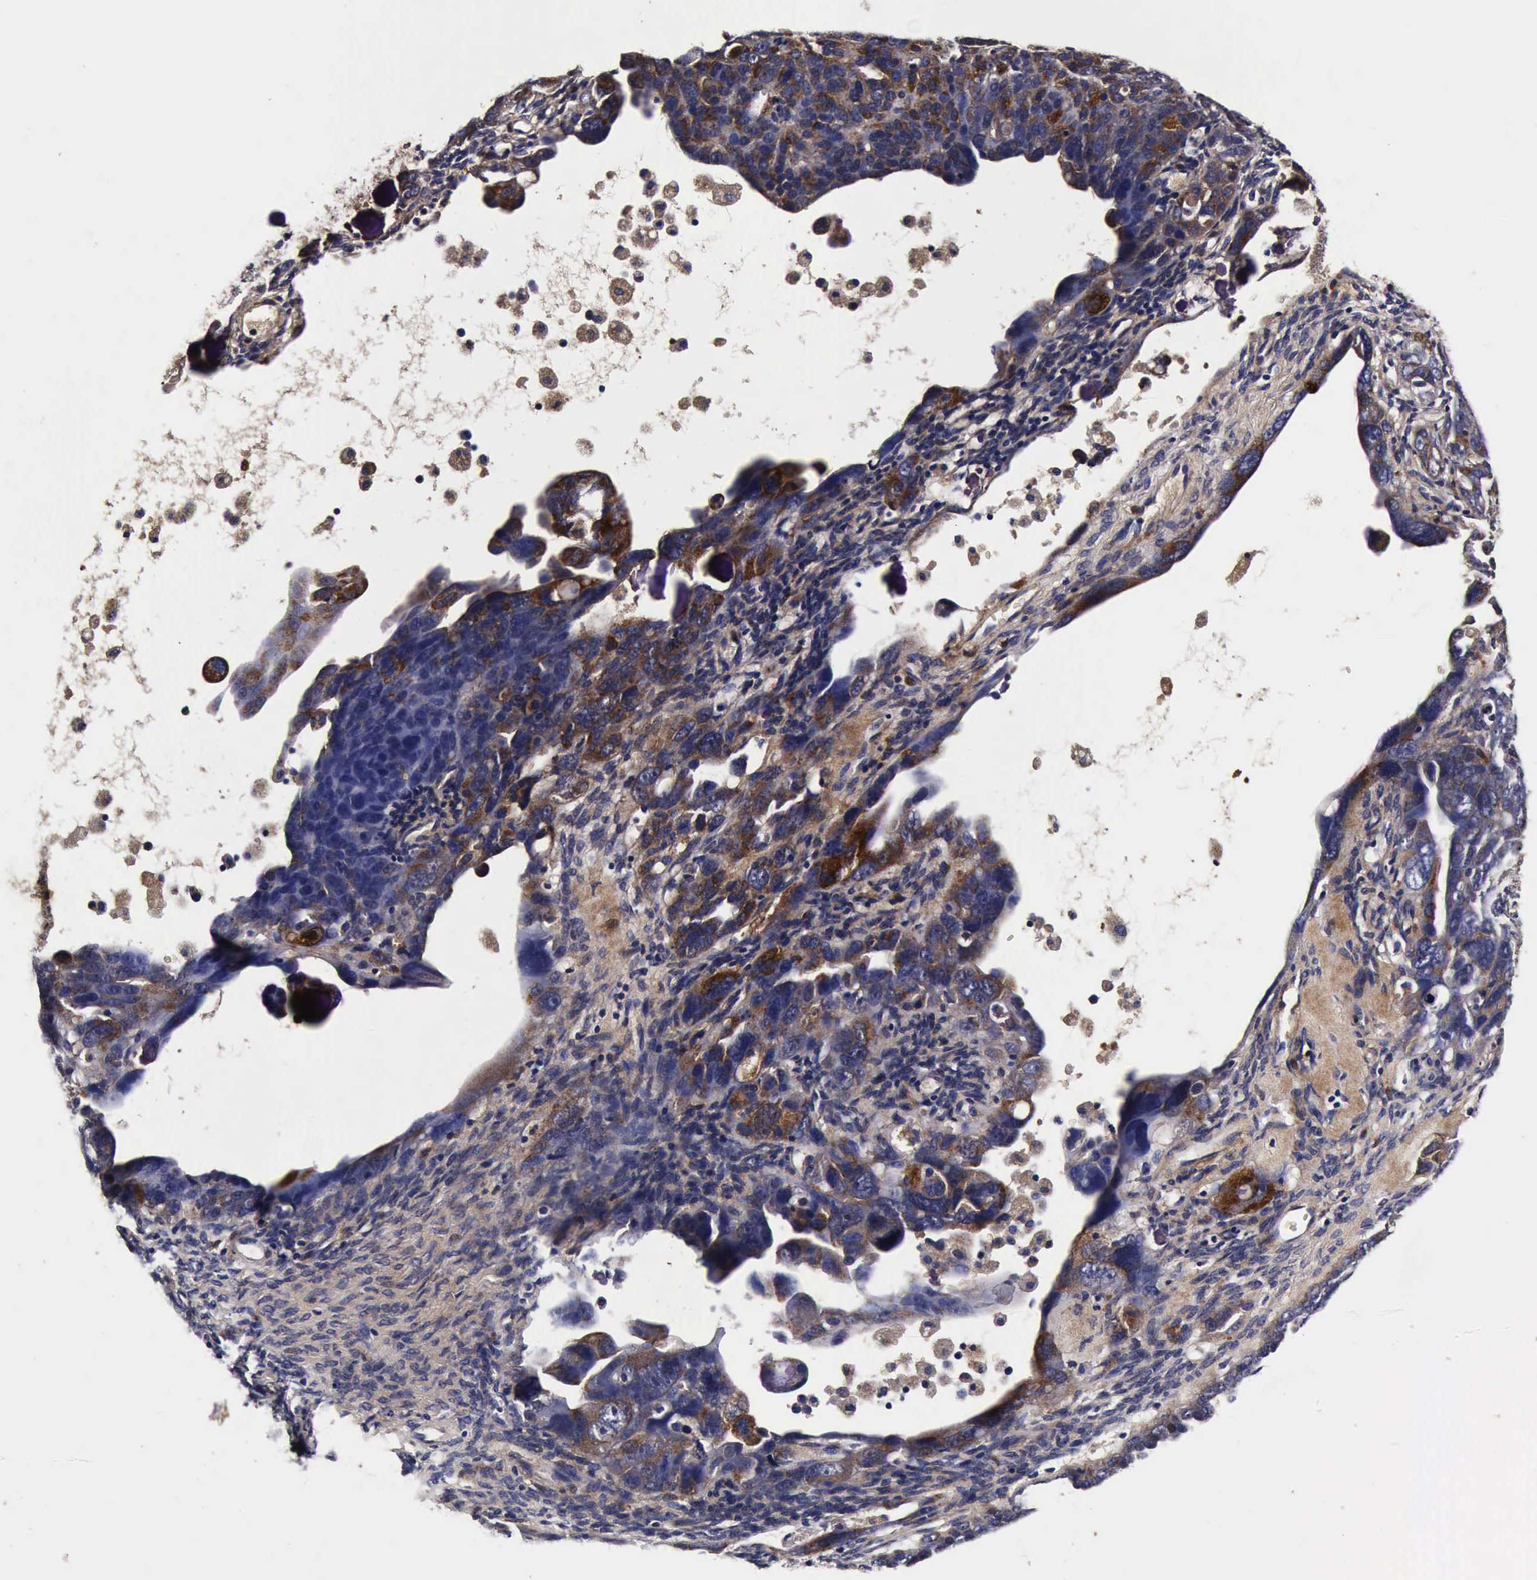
{"staining": {"intensity": "moderate", "quantity": ">75%", "location": "cytoplasmic/membranous"}, "tissue": "ovarian cancer", "cell_type": "Tumor cells", "image_type": "cancer", "snomed": [{"axis": "morphology", "description": "Cystadenocarcinoma, serous, NOS"}, {"axis": "topography", "description": "Ovary"}], "caption": "This is a photomicrograph of IHC staining of serous cystadenocarcinoma (ovarian), which shows moderate expression in the cytoplasmic/membranous of tumor cells.", "gene": "CST3", "patient": {"sex": "female", "age": 66}}